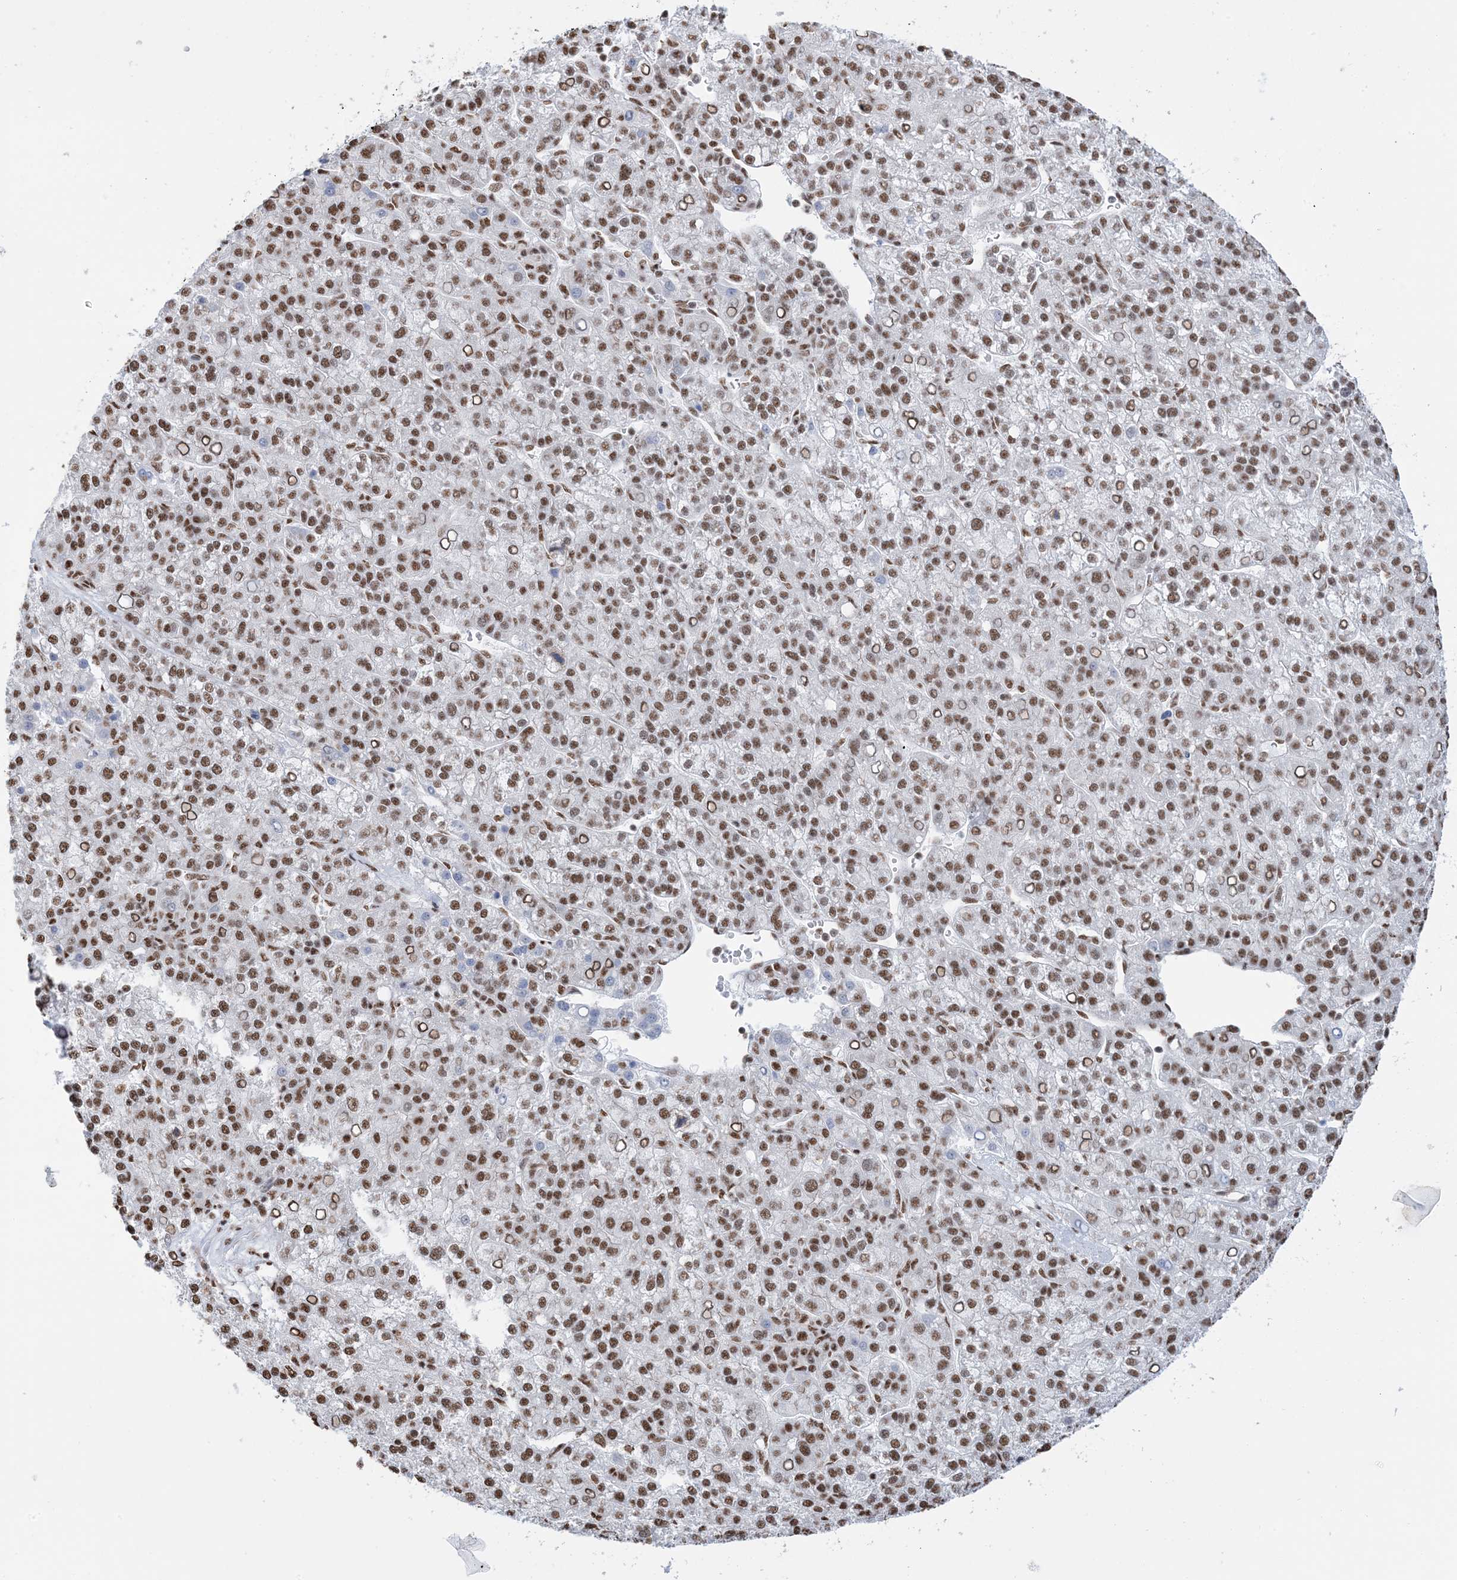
{"staining": {"intensity": "moderate", "quantity": ">75%", "location": "nuclear"}, "tissue": "liver cancer", "cell_type": "Tumor cells", "image_type": "cancer", "snomed": [{"axis": "morphology", "description": "Carcinoma, Hepatocellular, NOS"}, {"axis": "topography", "description": "Liver"}], "caption": "This is an image of IHC staining of liver hepatocellular carcinoma, which shows moderate expression in the nuclear of tumor cells.", "gene": "ZNF792", "patient": {"sex": "female", "age": 58}}